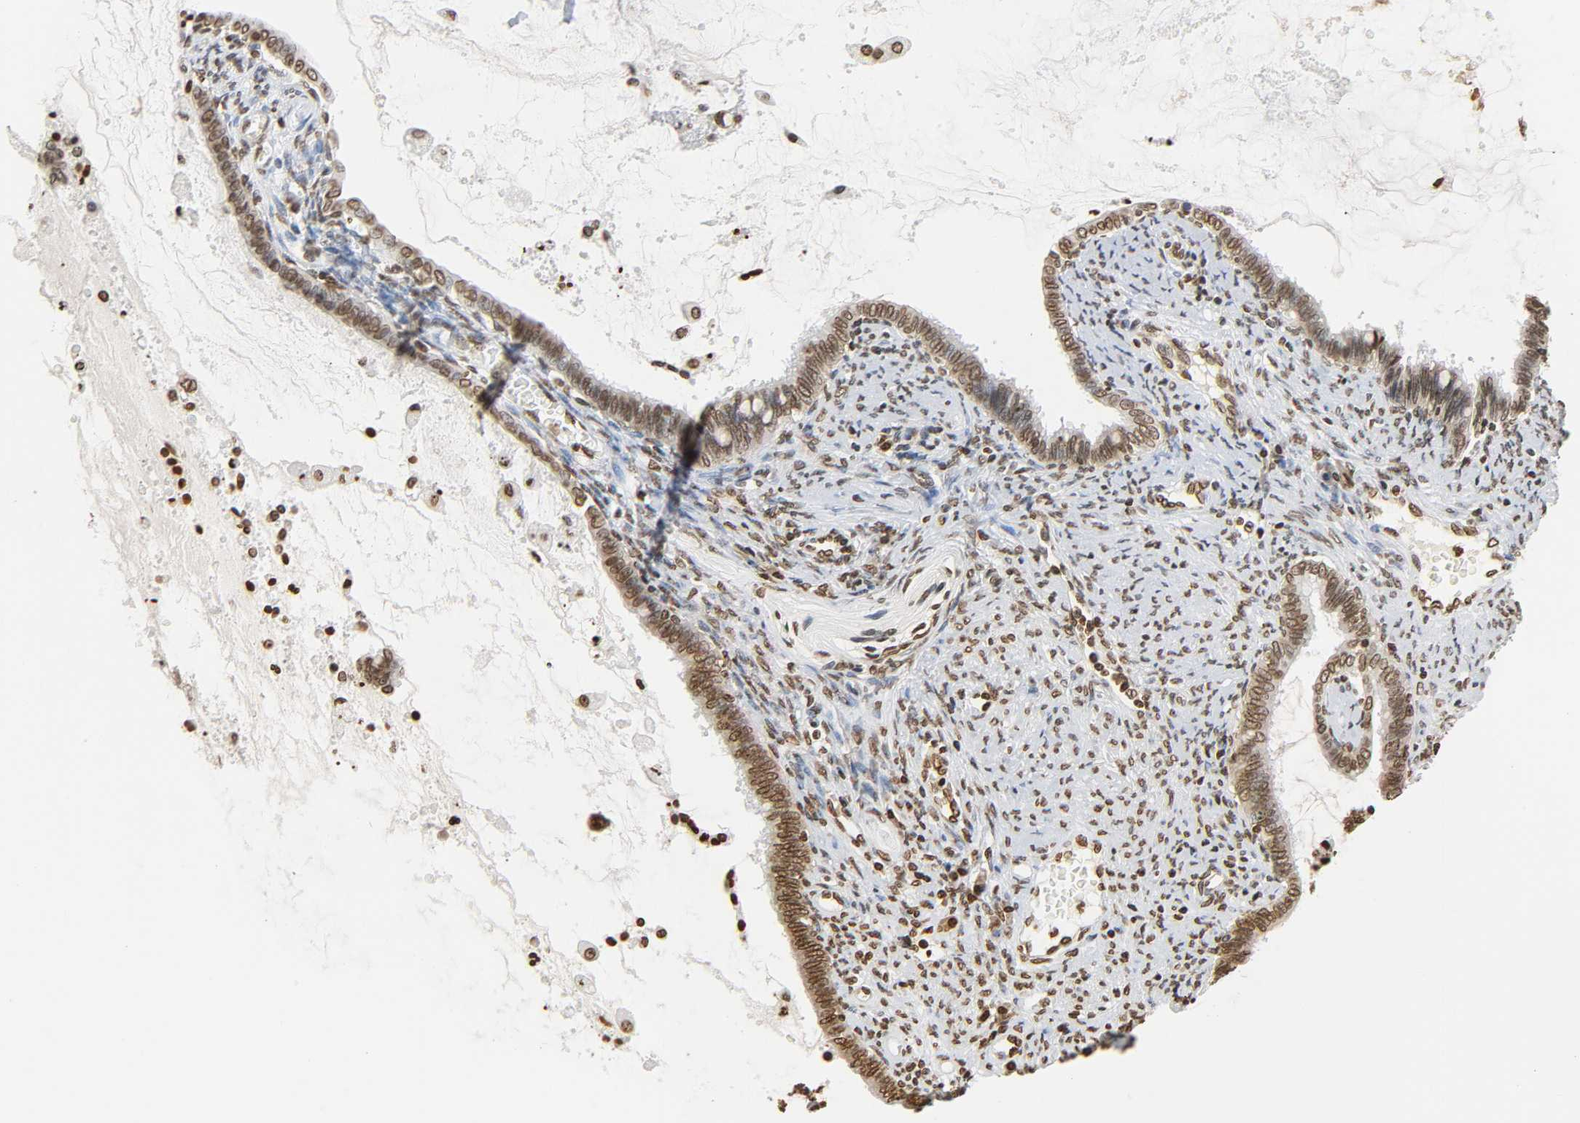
{"staining": {"intensity": "moderate", "quantity": ">75%", "location": "nuclear"}, "tissue": "cervical cancer", "cell_type": "Tumor cells", "image_type": "cancer", "snomed": [{"axis": "morphology", "description": "Adenocarcinoma, NOS"}, {"axis": "topography", "description": "Cervix"}], "caption": "Cervical adenocarcinoma was stained to show a protein in brown. There is medium levels of moderate nuclear expression in approximately >75% of tumor cells.", "gene": "HOXA6", "patient": {"sex": "female", "age": 44}}